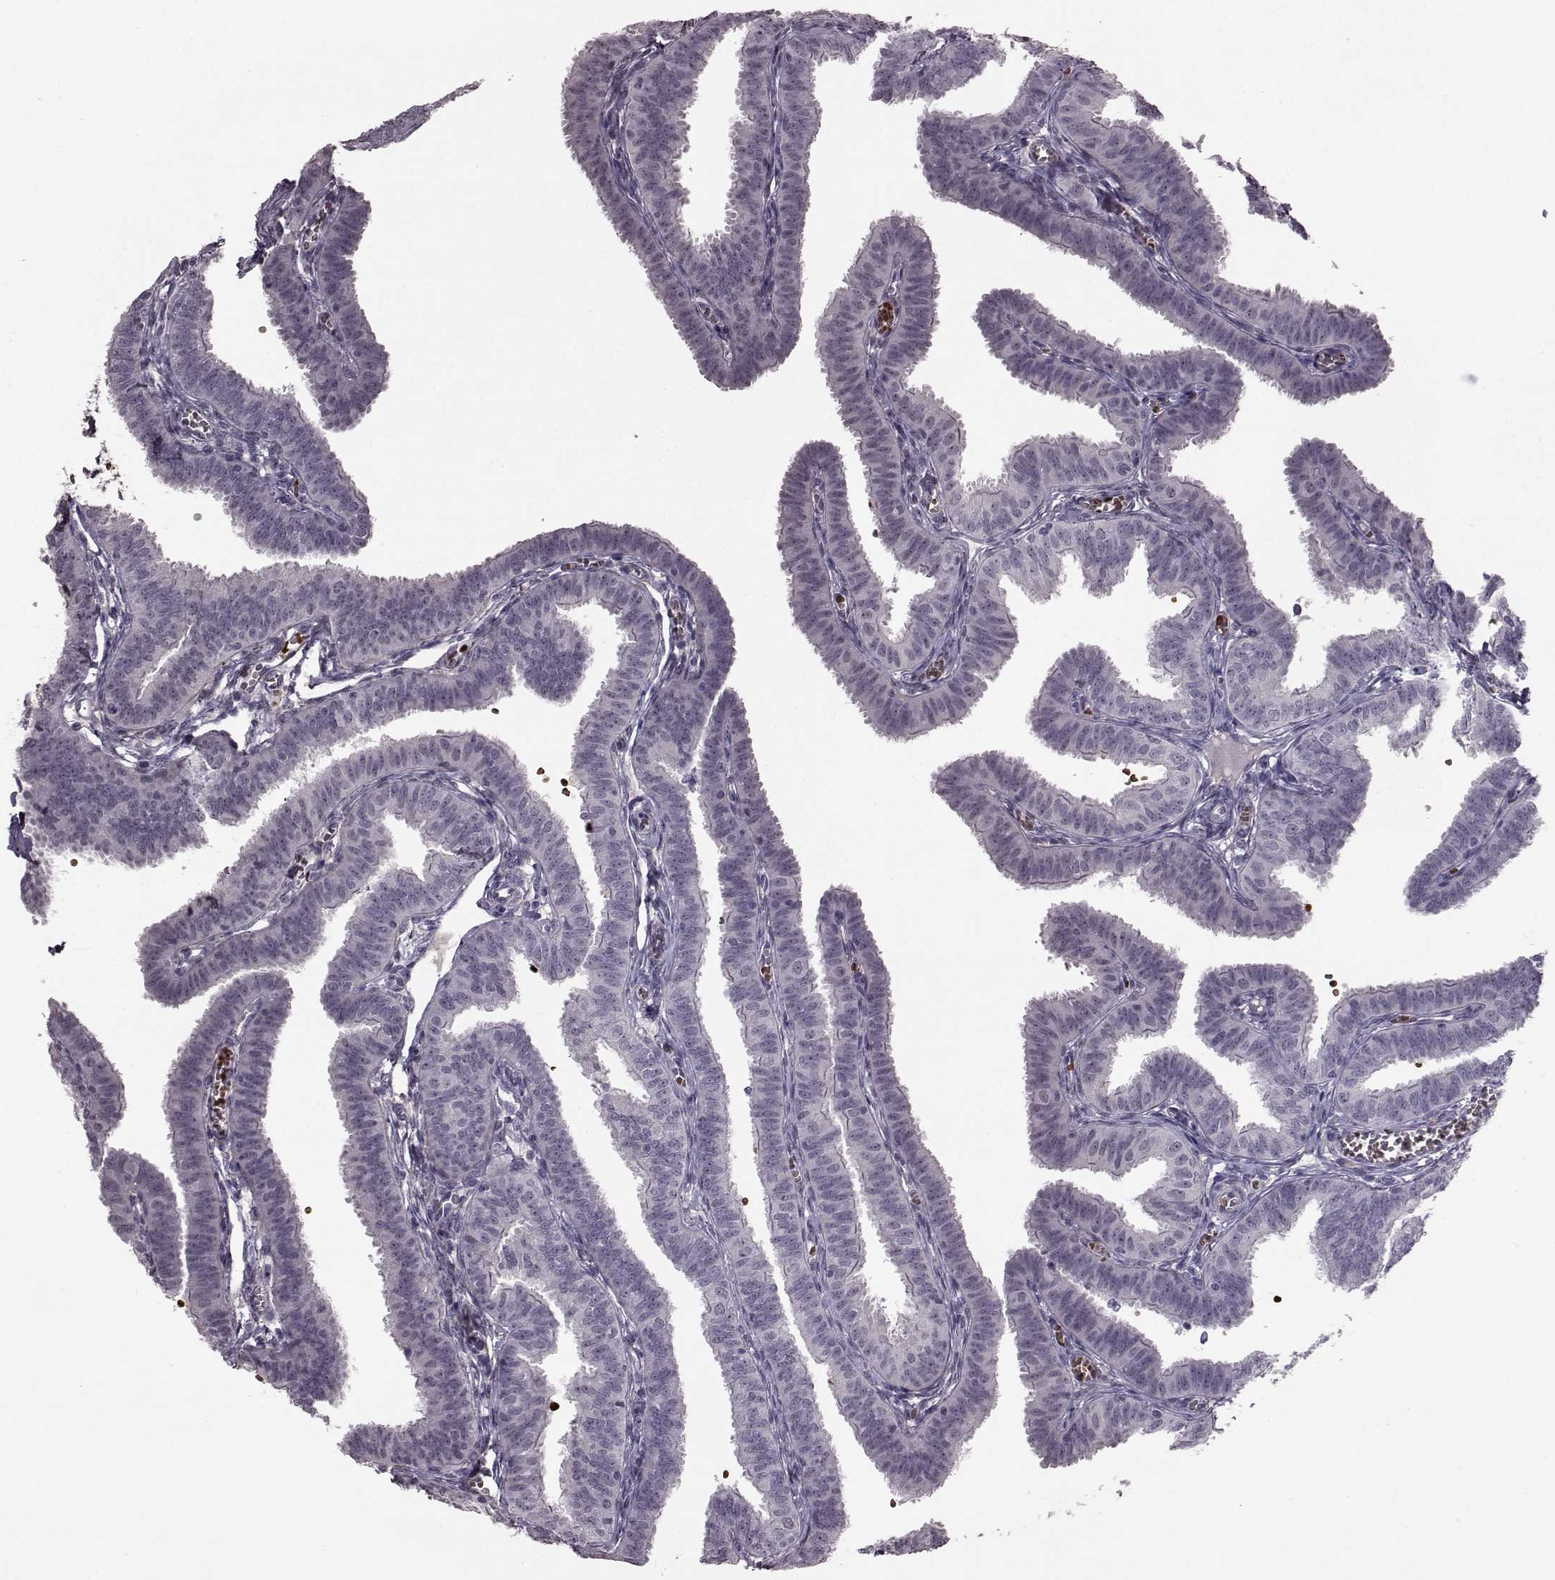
{"staining": {"intensity": "negative", "quantity": "none", "location": "none"}, "tissue": "fallopian tube", "cell_type": "Glandular cells", "image_type": "normal", "snomed": [{"axis": "morphology", "description": "Normal tissue, NOS"}, {"axis": "topography", "description": "Fallopian tube"}], "caption": "Immunohistochemistry photomicrograph of normal human fallopian tube stained for a protein (brown), which demonstrates no expression in glandular cells. (Stains: DAB IHC with hematoxylin counter stain, Microscopy: brightfield microscopy at high magnification).", "gene": "PROP1", "patient": {"sex": "female", "age": 25}}